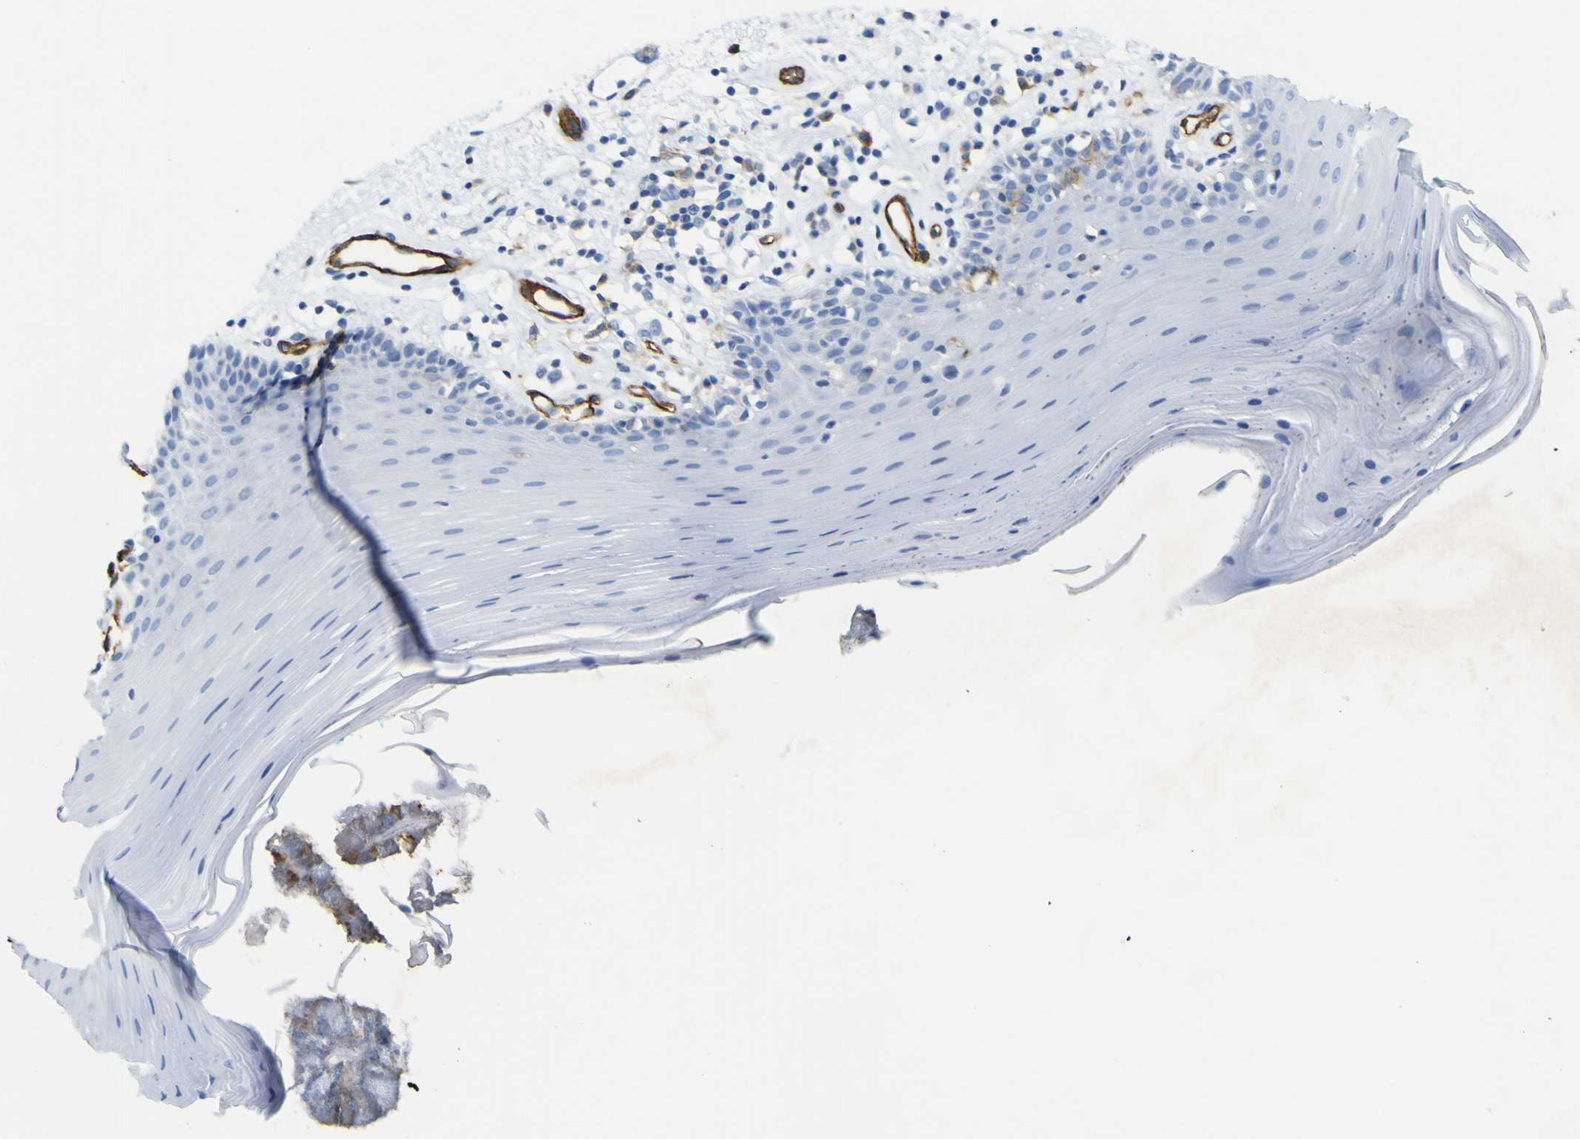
{"staining": {"intensity": "negative", "quantity": "none", "location": "none"}, "tissue": "oral mucosa", "cell_type": "Squamous epithelial cells", "image_type": "normal", "snomed": [{"axis": "morphology", "description": "Normal tissue, NOS"}, {"axis": "topography", "description": "Skeletal muscle"}, {"axis": "topography", "description": "Oral tissue"}], "caption": "Immunohistochemistry of benign human oral mucosa demonstrates no positivity in squamous epithelial cells. (DAB (3,3'-diaminobenzidine) IHC visualized using brightfield microscopy, high magnification).", "gene": "CD93", "patient": {"sex": "male", "age": 58}}